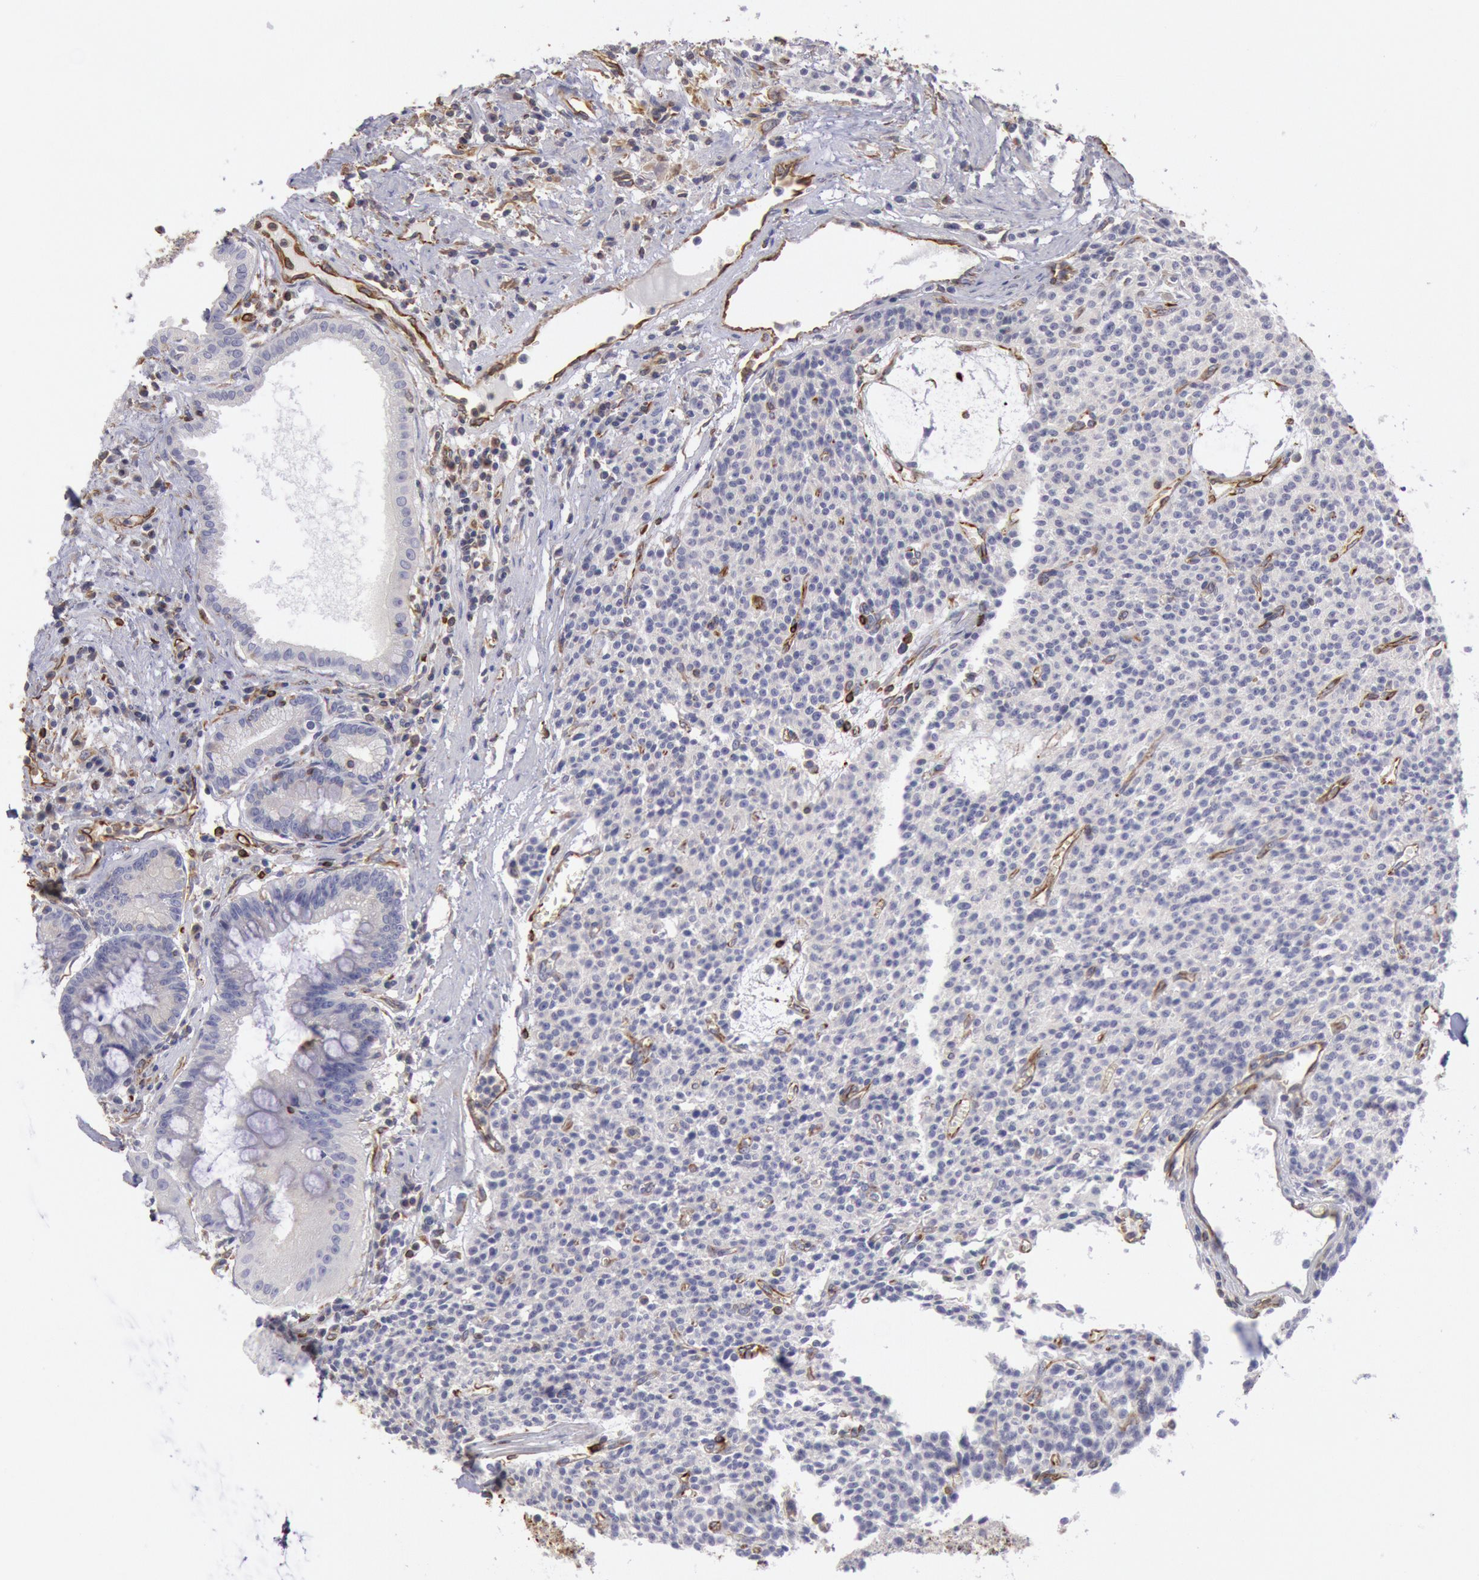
{"staining": {"intensity": "negative", "quantity": "none", "location": "none"}, "tissue": "carcinoid", "cell_type": "Tumor cells", "image_type": "cancer", "snomed": [{"axis": "morphology", "description": "Carcinoid, malignant, NOS"}, {"axis": "topography", "description": "Stomach"}], "caption": "This is a histopathology image of immunohistochemistry (IHC) staining of carcinoid, which shows no positivity in tumor cells. The staining is performed using DAB (3,3'-diaminobenzidine) brown chromogen with nuclei counter-stained in using hematoxylin.", "gene": "RNF139", "patient": {"sex": "female", "age": 76}}